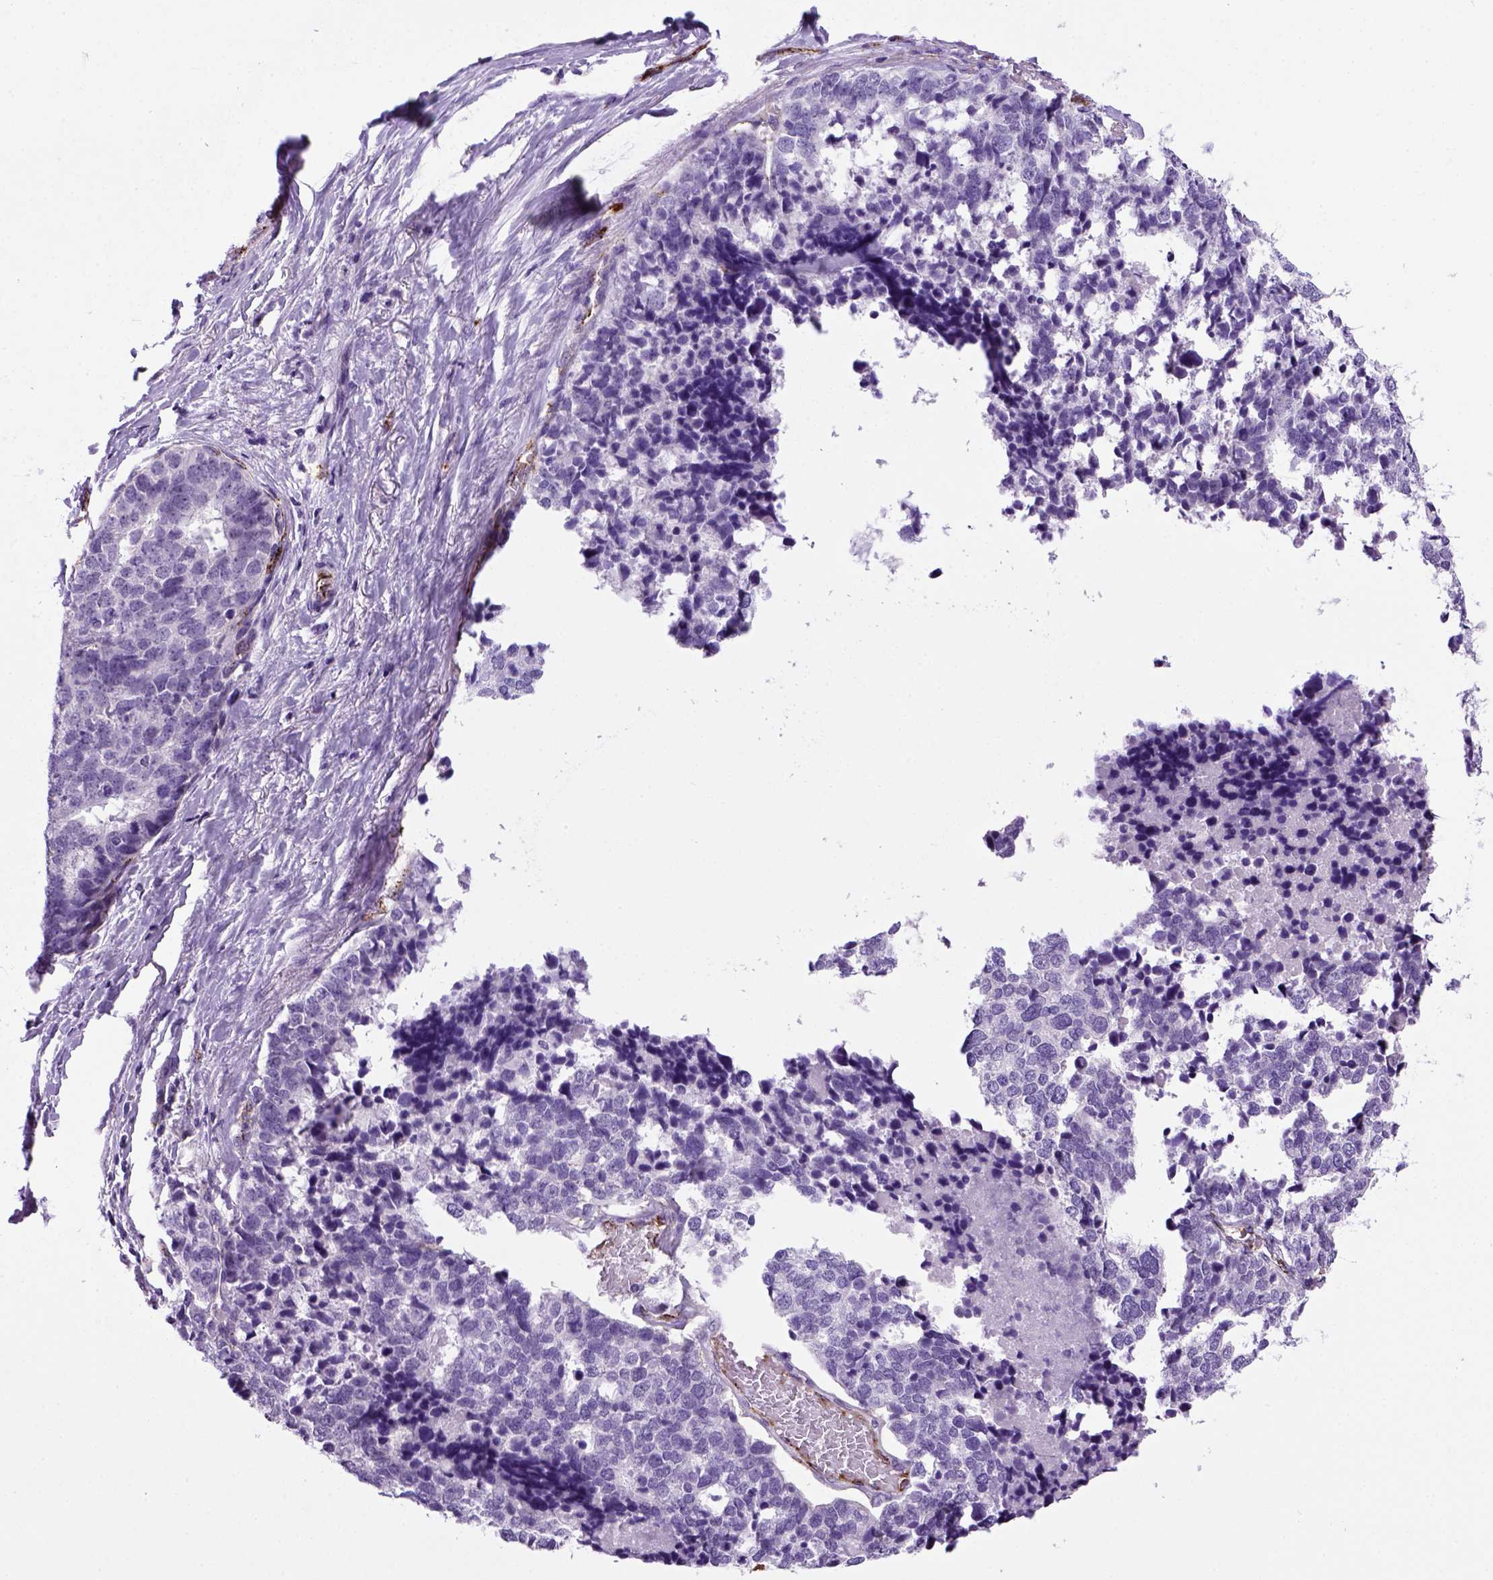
{"staining": {"intensity": "negative", "quantity": "none", "location": "none"}, "tissue": "stomach cancer", "cell_type": "Tumor cells", "image_type": "cancer", "snomed": [{"axis": "morphology", "description": "Adenocarcinoma, NOS"}, {"axis": "topography", "description": "Stomach"}], "caption": "Tumor cells show no significant expression in stomach cancer (adenocarcinoma).", "gene": "VWF", "patient": {"sex": "male", "age": 69}}